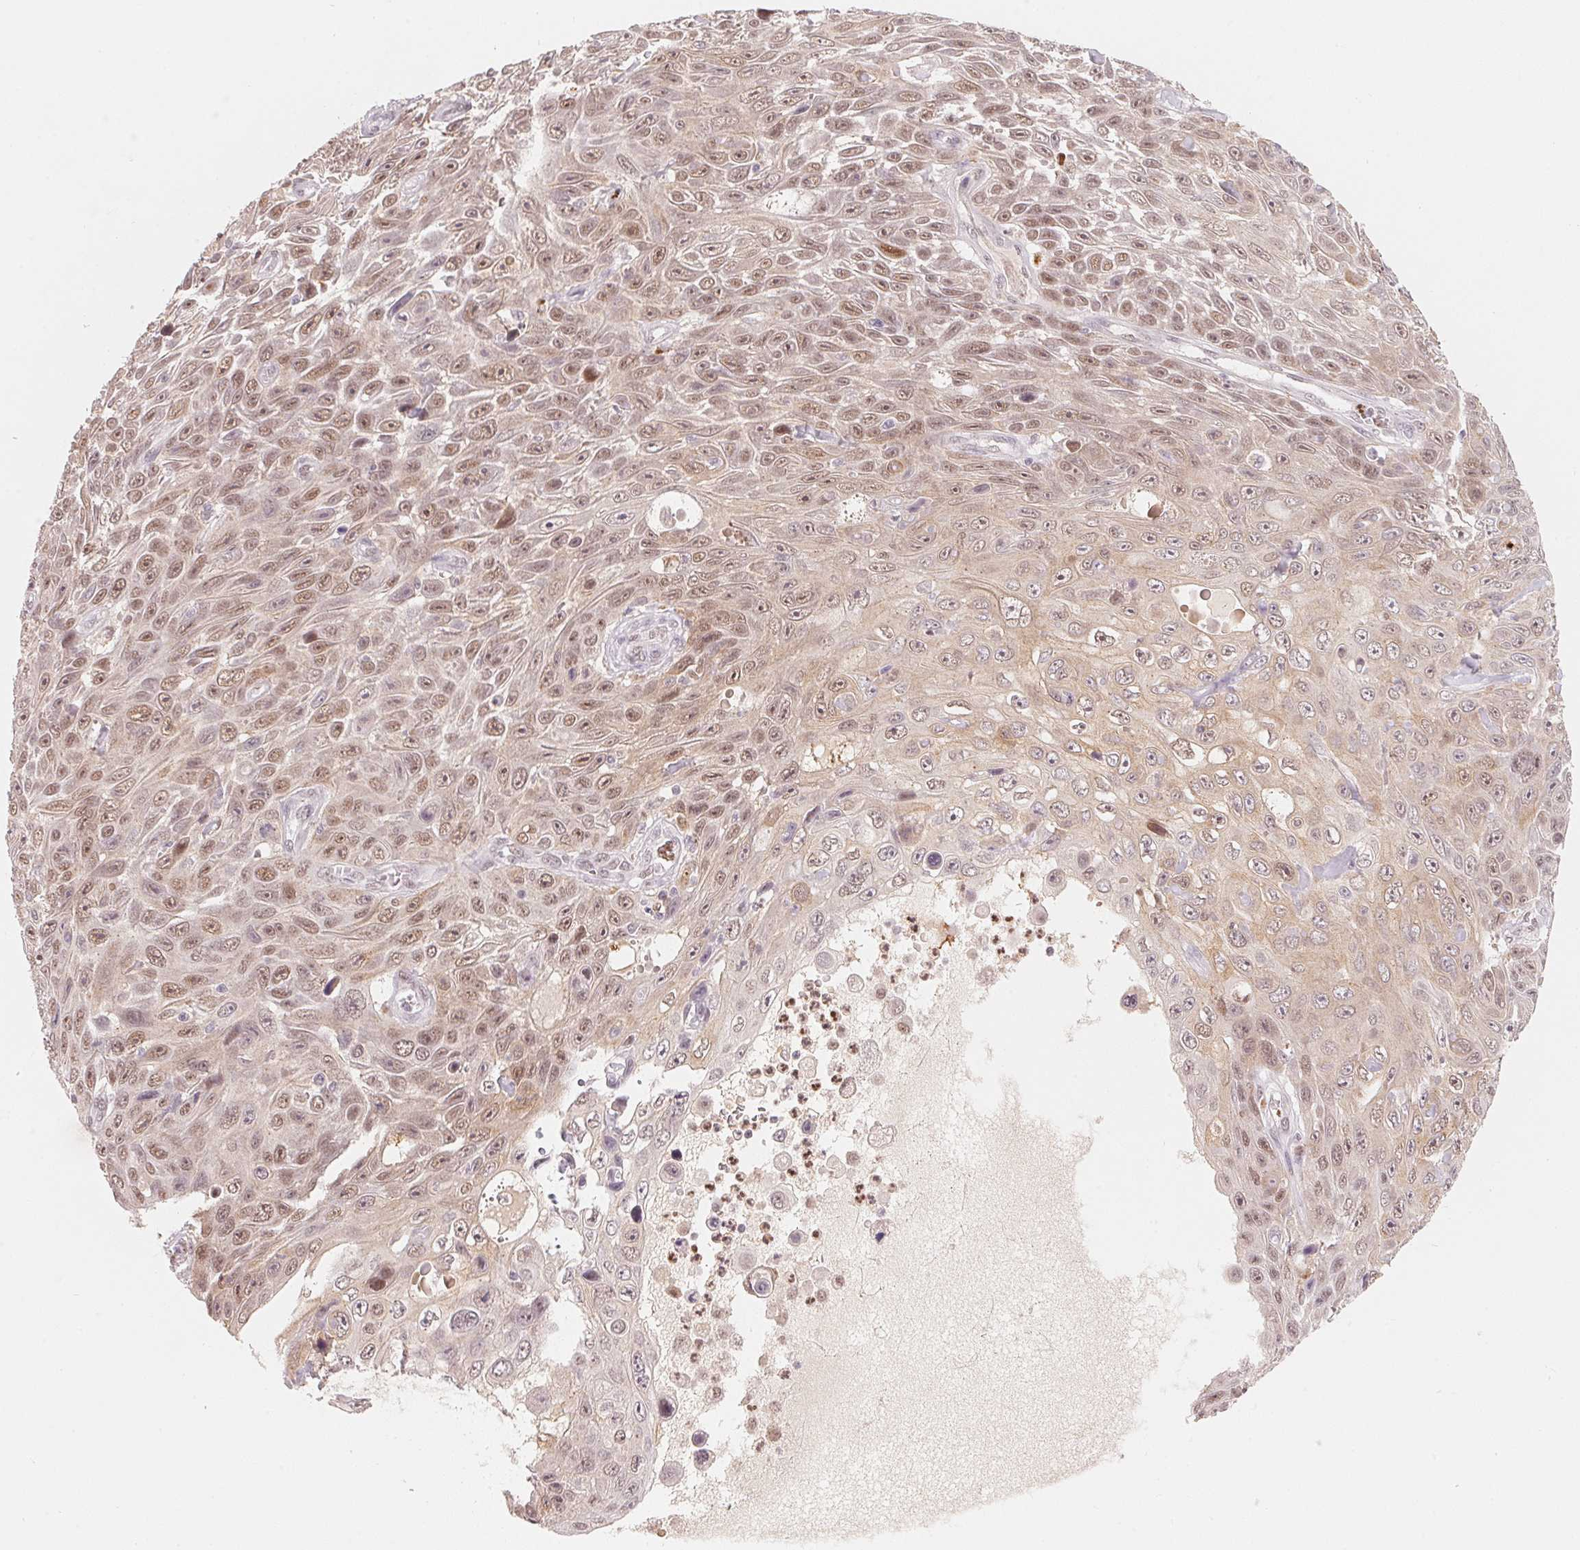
{"staining": {"intensity": "weak", "quantity": ">75%", "location": "cytoplasmic/membranous,nuclear"}, "tissue": "skin cancer", "cell_type": "Tumor cells", "image_type": "cancer", "snomed": [{"axis": "morphology", "description": "Squamous cell carcinoma, NOS"}, {"axis": "topography", "description": "Skin"}], "caption": "Human squamous cell carcinoma (skin) stained with a brown dye reveals weak cytoplasmic/membranous and nuclear positive staining in approximately >75% of tumor cells.", "gene": "ARHGAP22", "patient": {"sex": "male", "age": 82}}